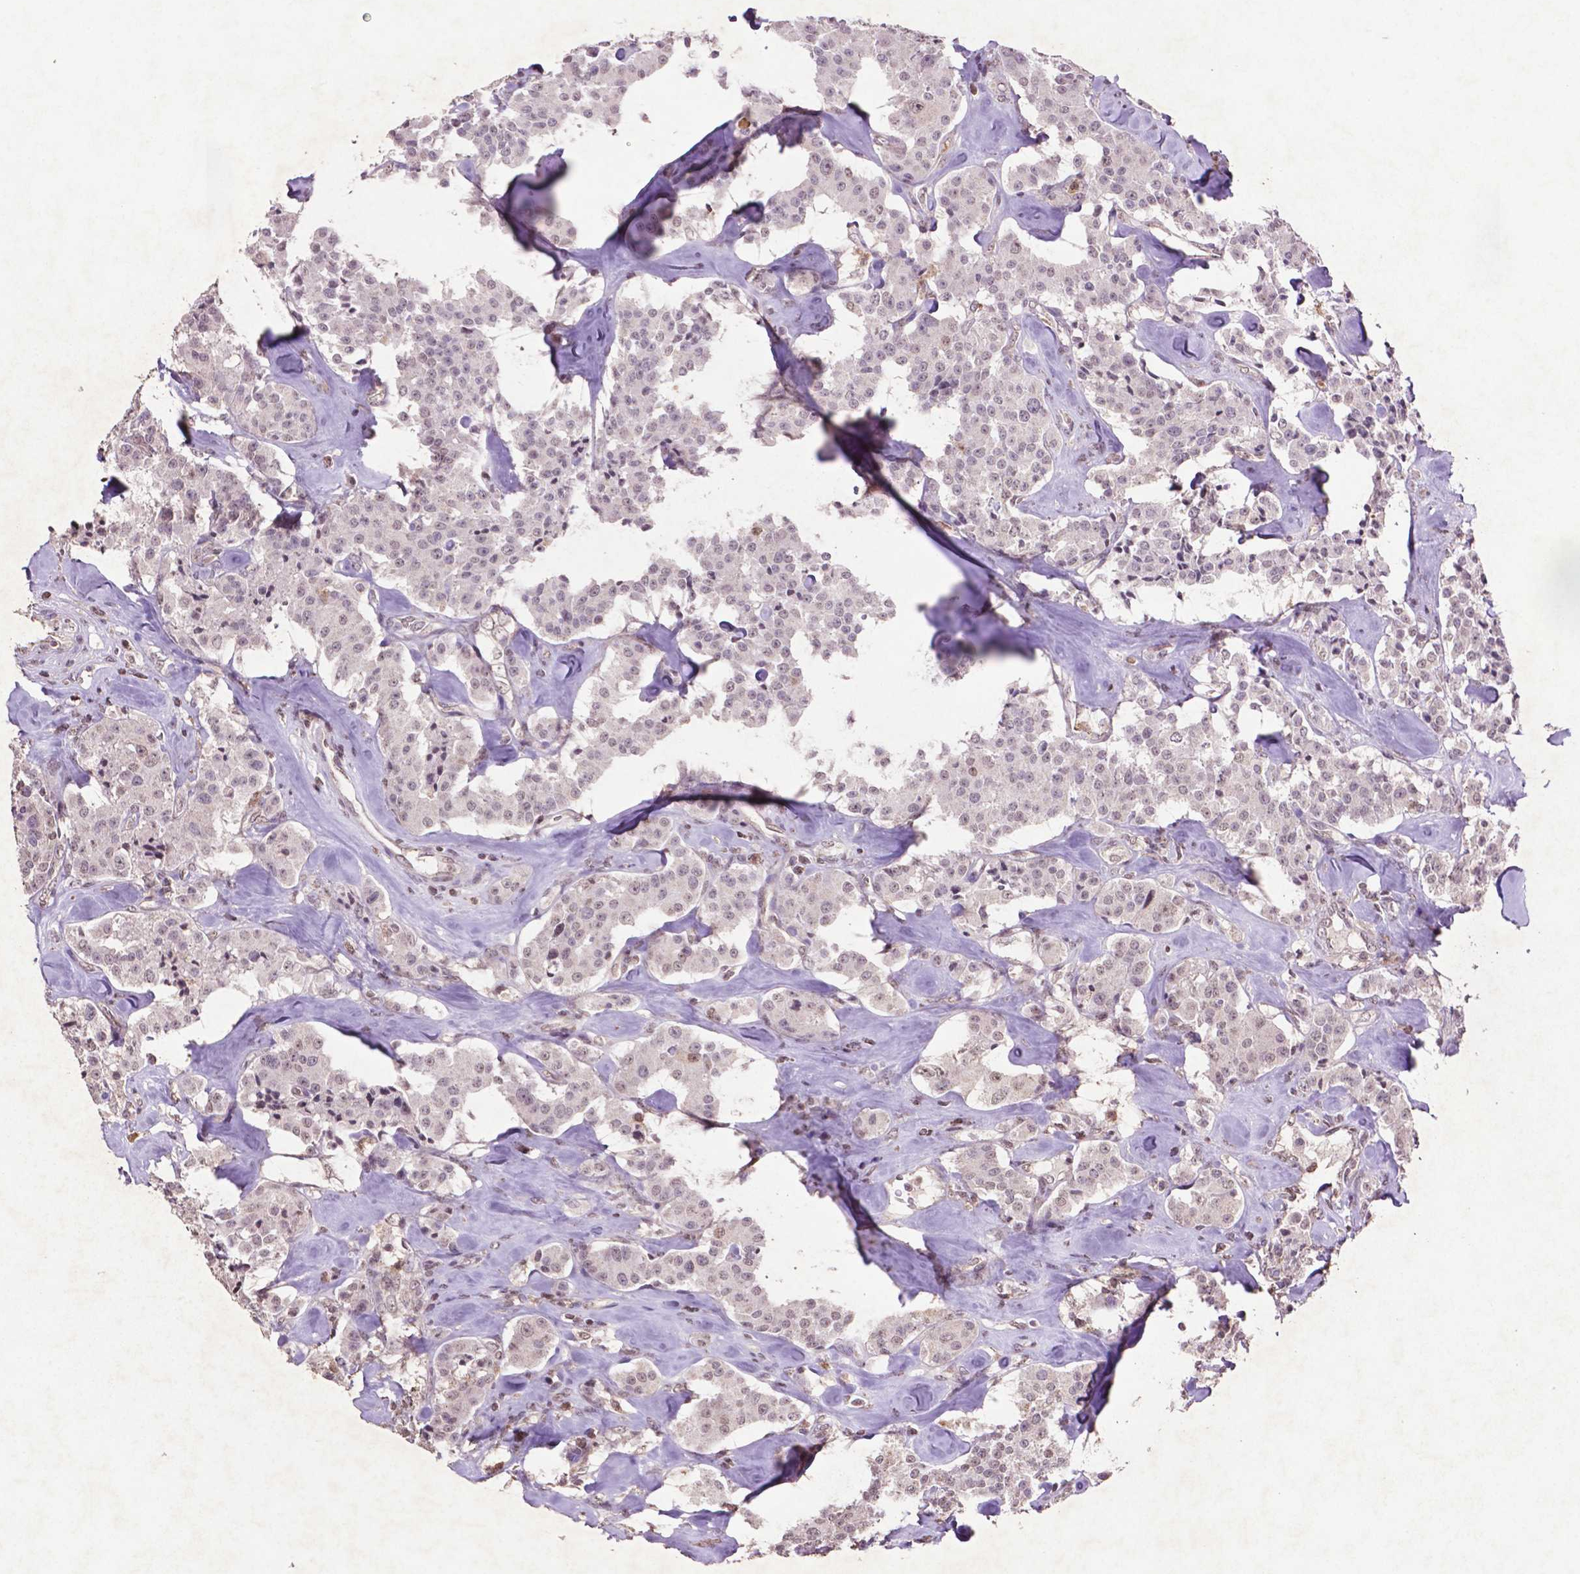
{"staining": {"intensity": "negative", "quantity": "none", "location": "none"}, "tissue": "carcinoid", "cell_type": "Tumor cells", "image_type": "cancer", "snomed": [{"axis": "morphology", "description": "Carcinoid, malignant, NOS"}, {"axis": "topography", "description": "Pancreas"}], "caption": "A high-resolution micrograph shows immunohistochemistry staining of malignant carcinoid, which exhibits no significant positivity in tumor cells.", "gene": "GLRX", "patient": {"sex": "male", "age": 41}}